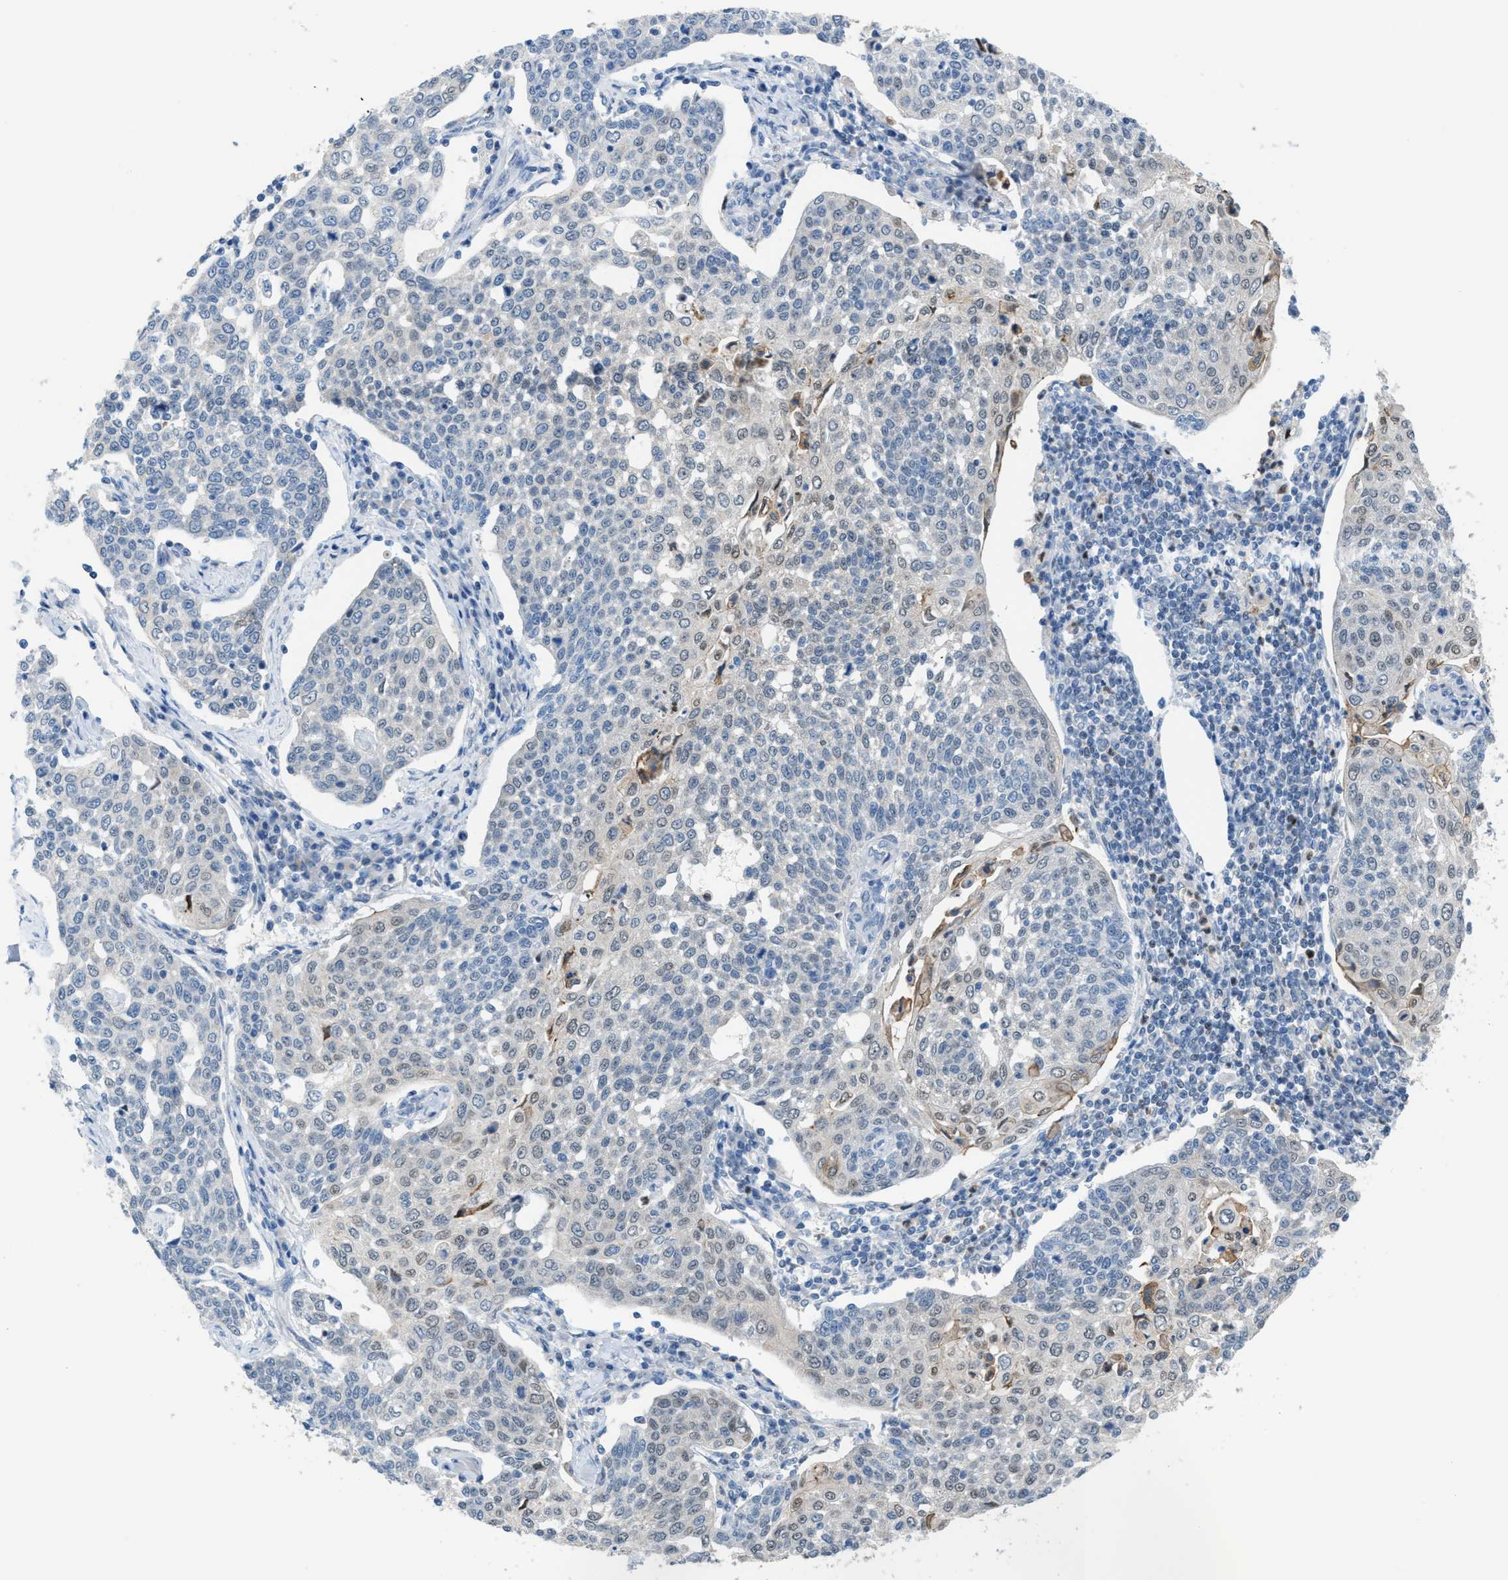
{"staining": {"intensity": "negative", "quantity": "none", "location": "none"}, "tissue": "cervical cancer", "cell_type": "Tumor cells", "image_type": "cancer", "snomed": [{"axis": "morphology", "description": "Squamous cell carcinoma, NOS"}, {"axis": "topography", "description": "Cervix"}], "caption": "Immunohistochemistry micrograph of human cervical cancer stained for a protein (brown), which displays no expression in tumor cells.", "gene": "PPM1D", "patient": {"sex": "female", "age": 34}}